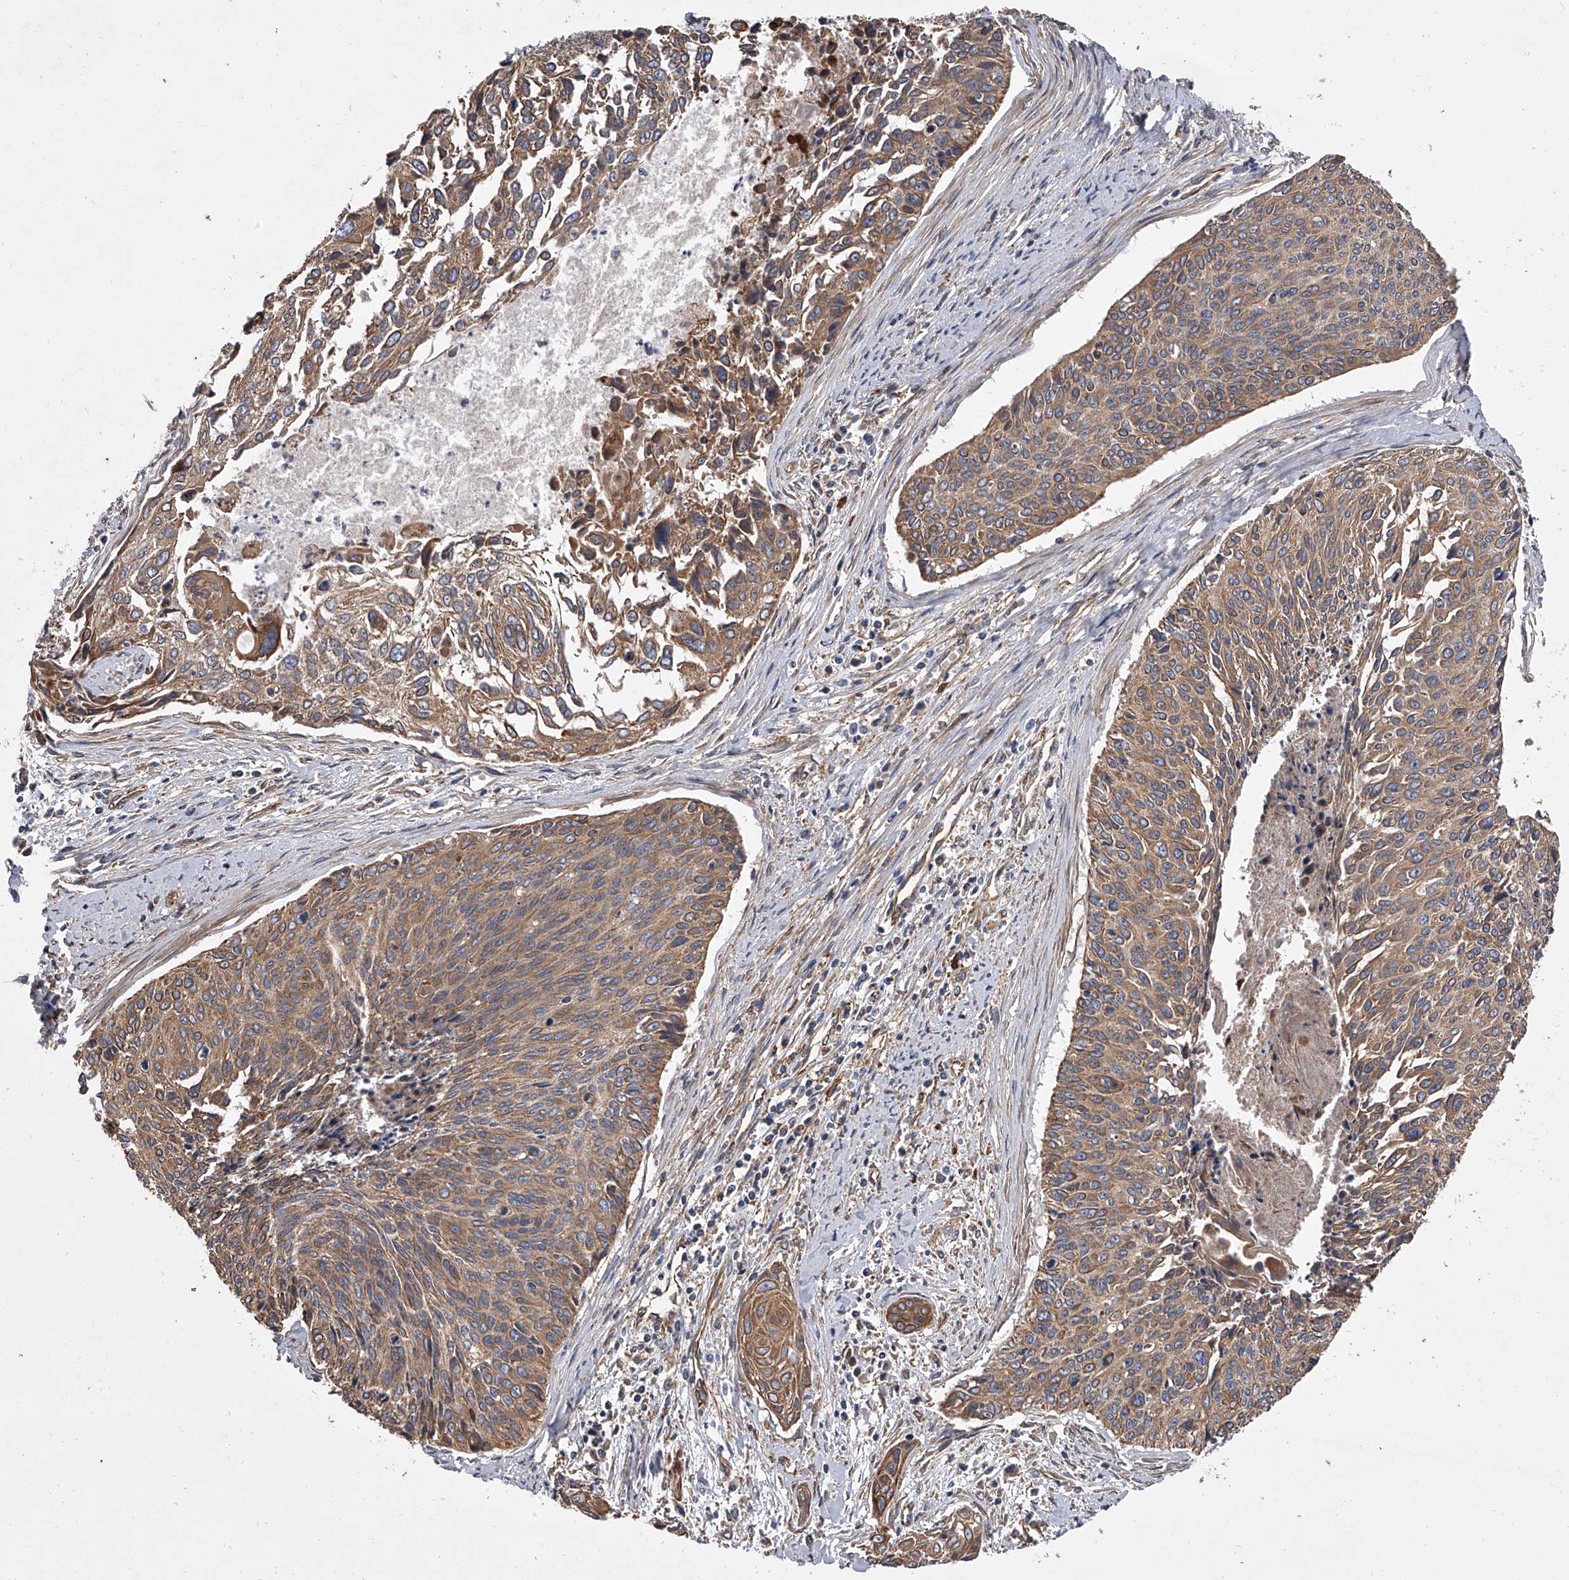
{"staining": {"intensity": "weak", "quantity": ">75%", "location": "cytoplasmic/membranous"}, "tissue": "cervical cancer", "cell_type": "Tumor cells", "image_type": "cancer", "snomed": [{"axis": "morphology", "description": "Squamous cell carcinoma, NOS"}, {"axis": "topography", "description": "Cervix"}], "caption": "Immunohistochemistry (DAB) staining of squamous cell carcinoma (cervical) demonstrates weak cytoplasmic/membranous protein positivity in approximately >75% of tumor cells.", "gene": "EXOC4", "patient": {"sex": "female", "age": 55}}